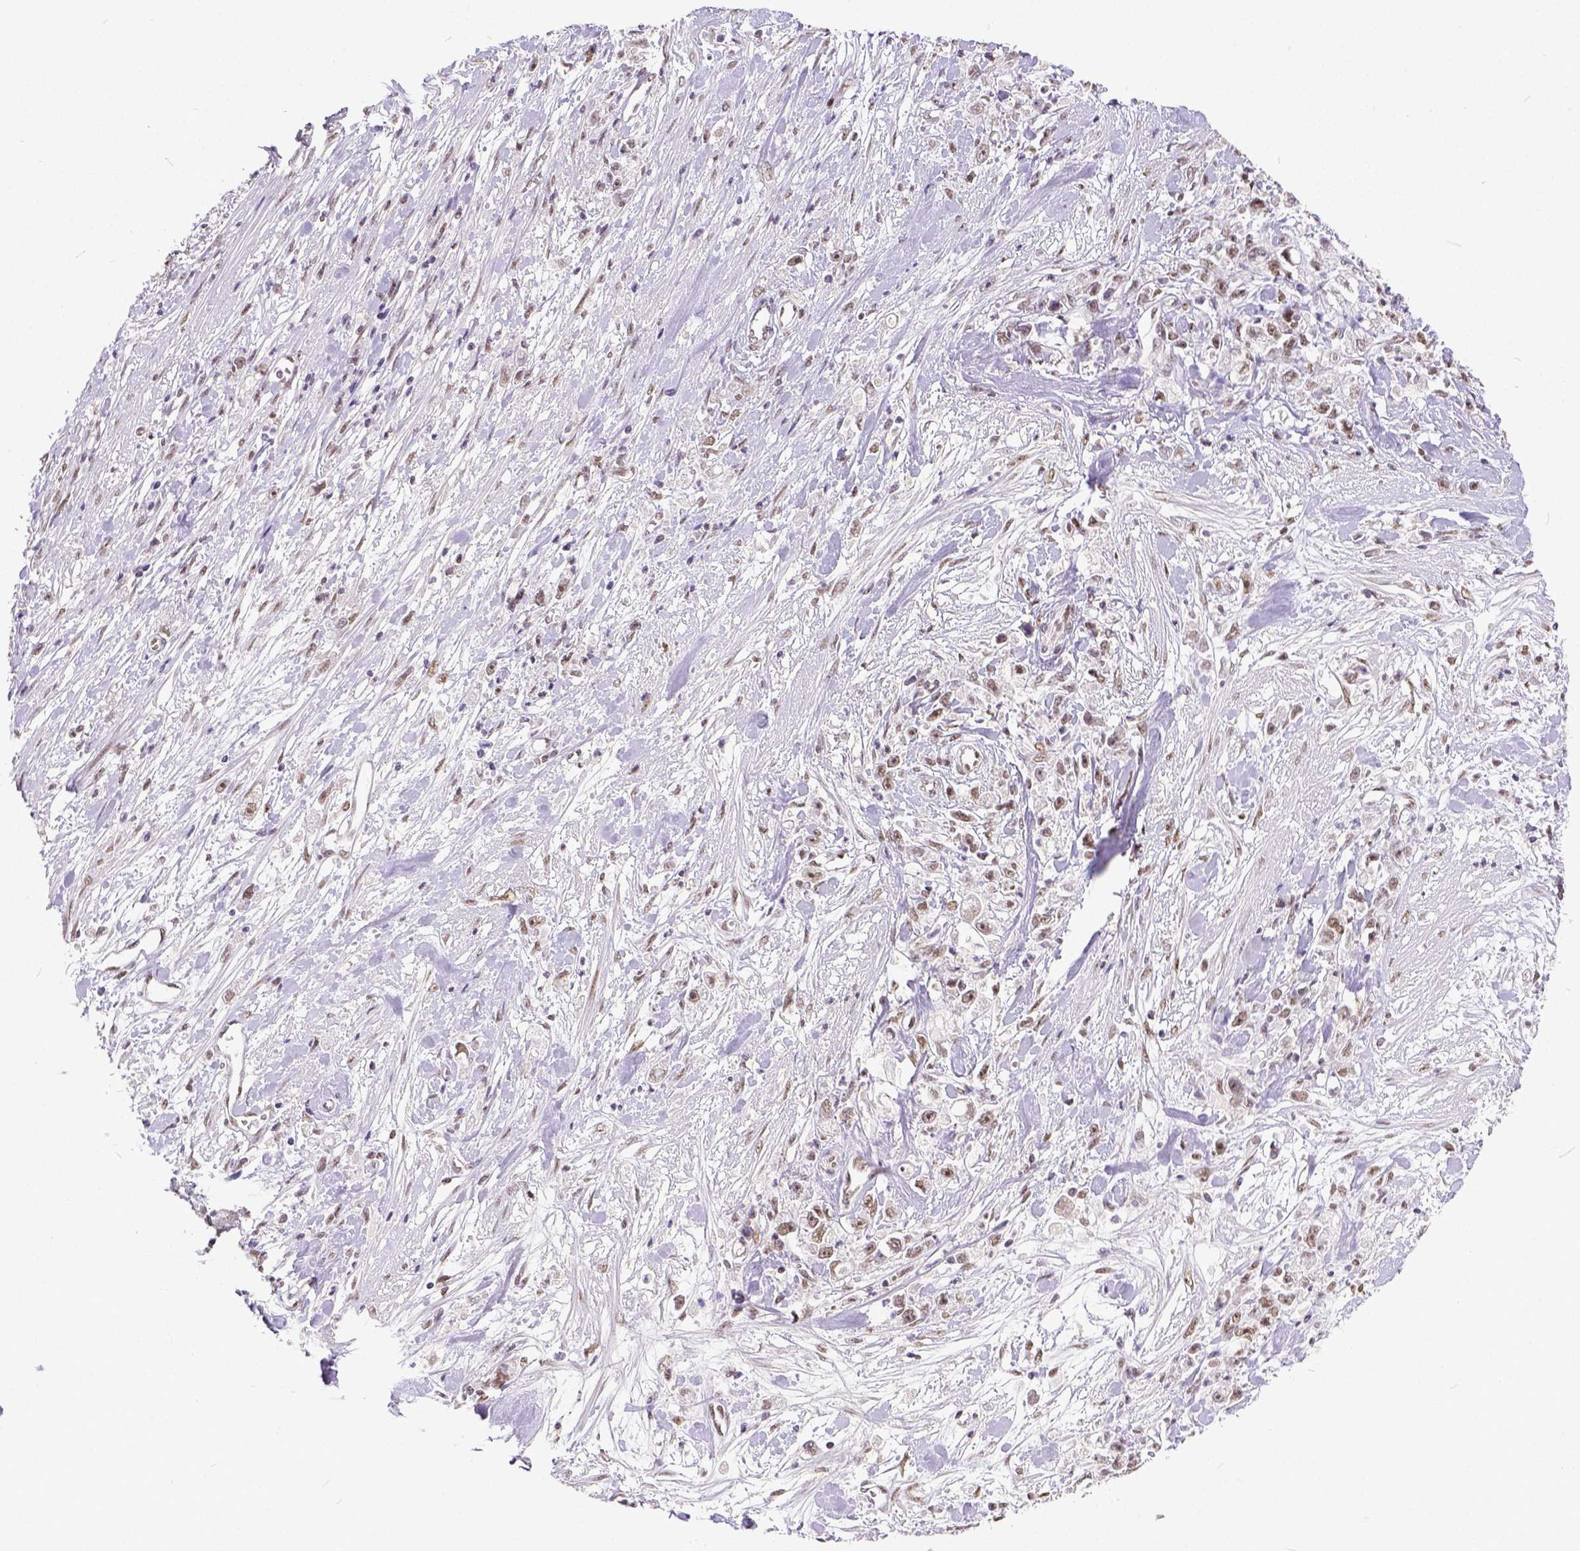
{"staining": {"intensity": "weak", "quantity": ">75%", "location": "nuclear"}, "tissue": "stomach cancer", "cell_type": "Tumor cells", "image_type": "cancer", "snomed": [{"axis": "morphology", "description": "Adenocarcinoma, NOS"}, {"axis": "topography", "description": "Stomach"}], "caption": "Human stomach cancer (adenocarcinoma) stained with a brown dye demonstrates weak nuclear positive positivity in about >75% of tumor cells.", "gene": "ERCC1", "patient": {"sex": "female", "age": 59}}